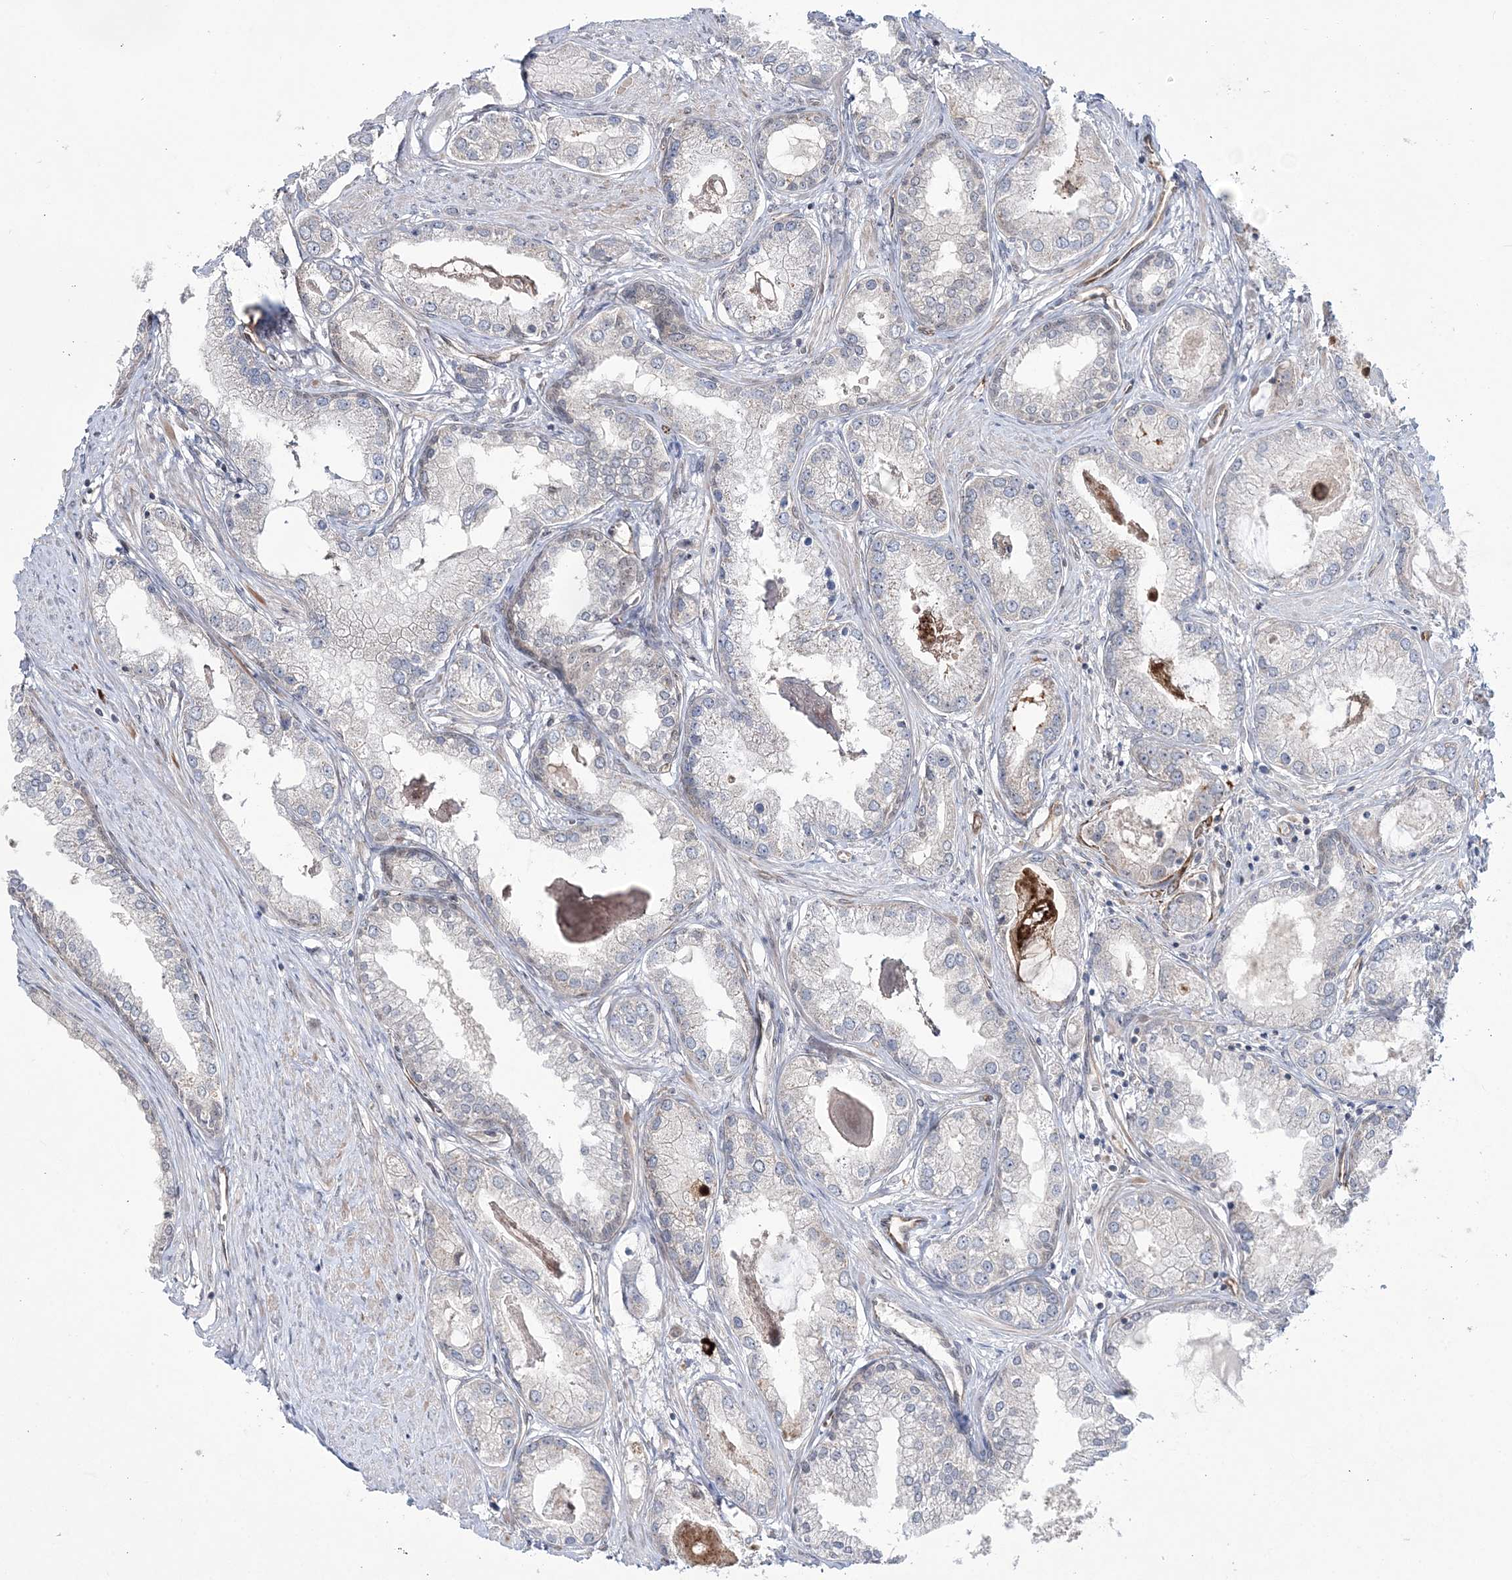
{"staining": {"intensity": "negative", "quantity": "none", "location": "none"}, "tissue": "prostate cancer", "cell_type": "Tumor cells", "image_type": "cancer", "snomed": [{"axis": "morphology", "description": "Adenocarcinoma, Low grade"}, {"axis": "topography", "description": "Prostate"}], "caption": "An immunohistochemistry (IHC) photomicrograph of low-grade adenocarcinoma (prostate) is shown. There is no staining in tumor cells of low-grade adenocarcinoma (prostate). Brightfield microscopy of immunohistochemistry stained with DAB (brown) and hematoxylin (blue), captured at high magnification.", "gene": "DHX57", "patient": {"sex": "male", "age": 62}}